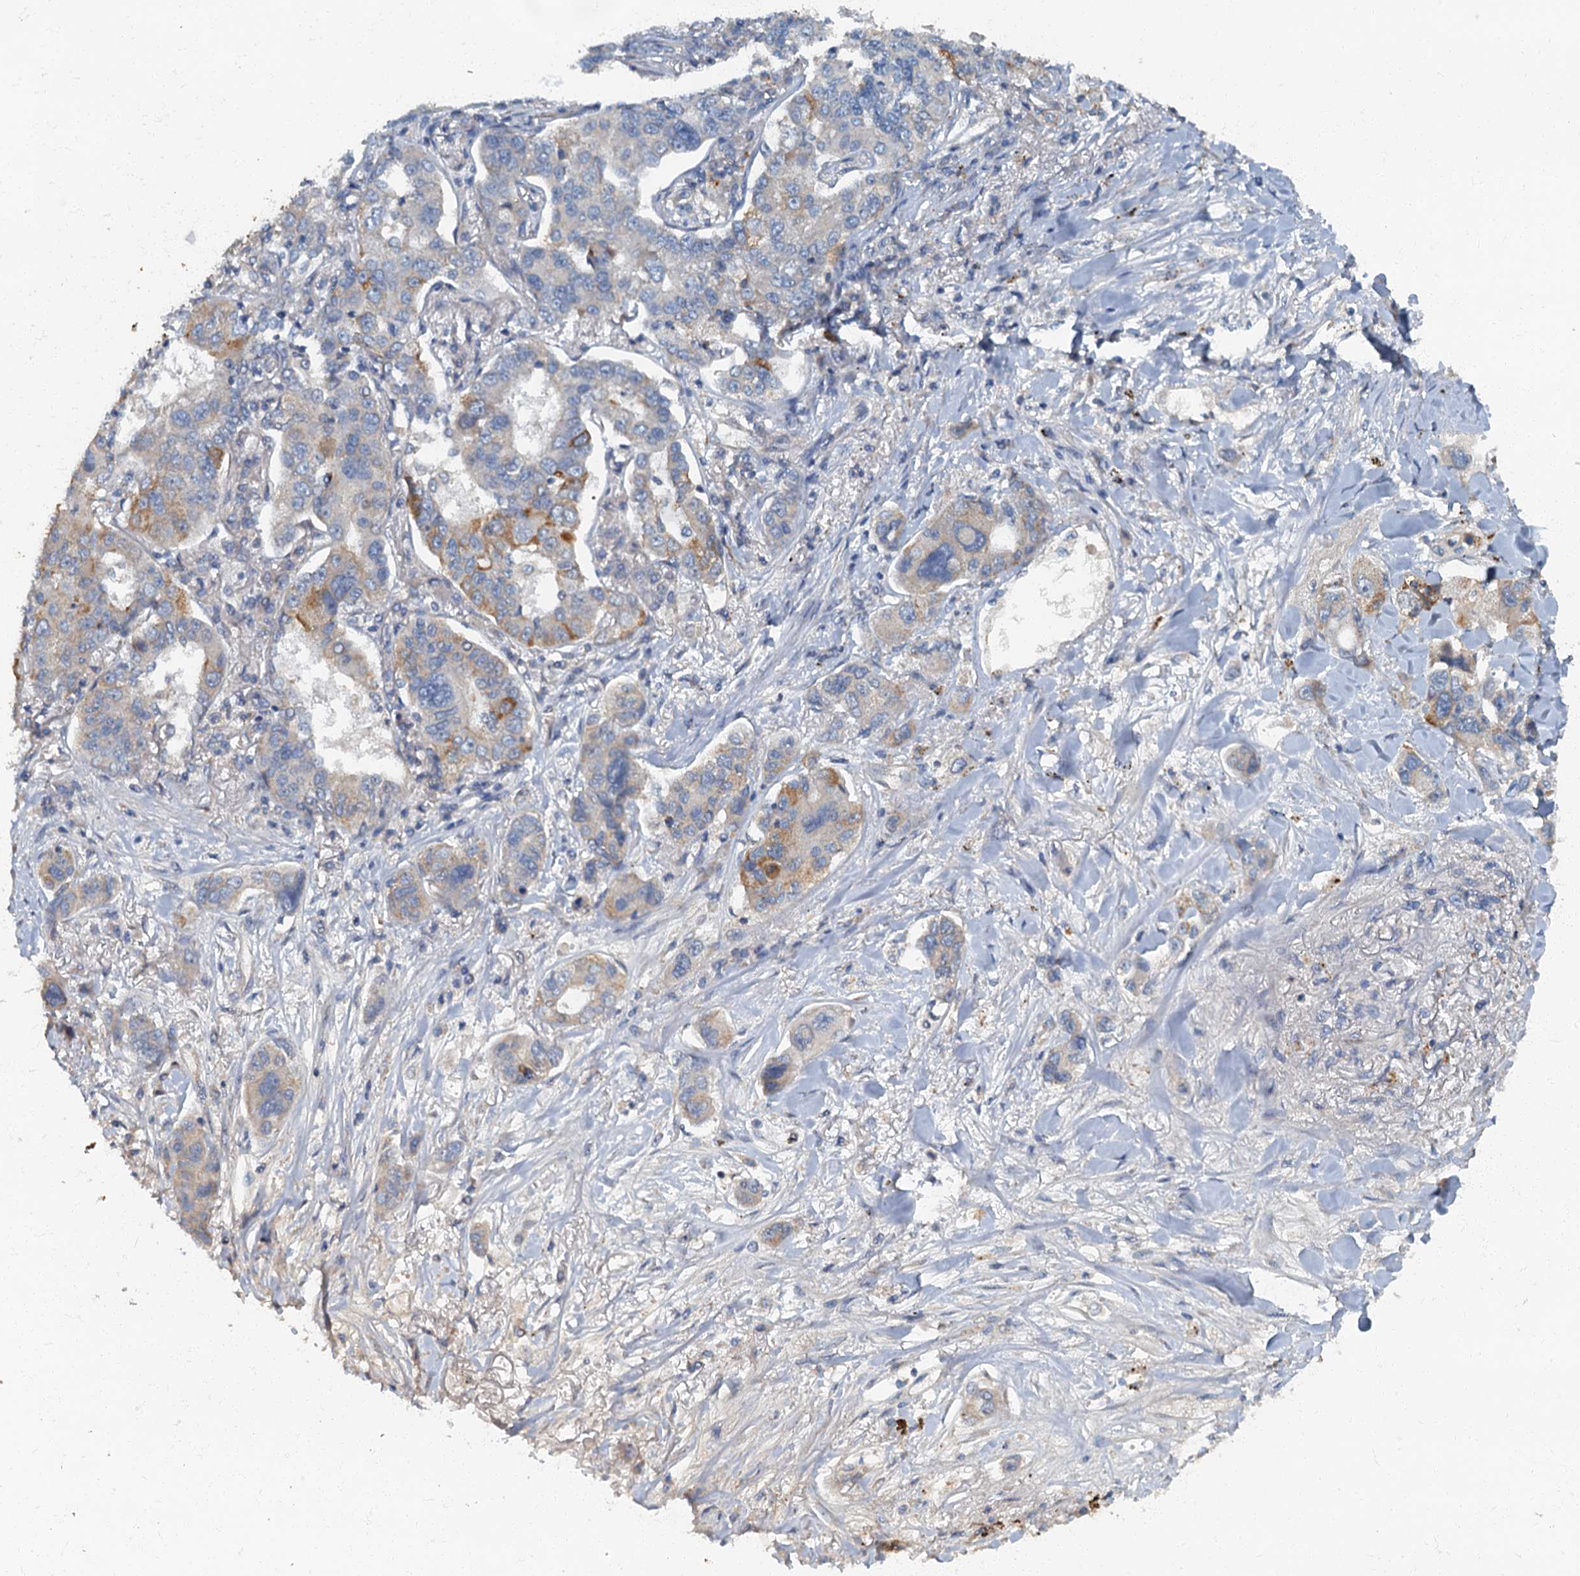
{"staining": {"intensity": "moderate", "quantity": "<25%", "location": "cytoplasmic/membranous"}, "tissue": "lung cancer", "cell_type": "Tumor cells", "image_type": "cancer", "snomed": [{"axis": "morphology", "description": "Adenocarcinoma, NOS"}, {"axis": "topography", "description": "Lung"}], "caption": "Immunohistochemical staining of human lung cancer demonstrates low levels of moderate cytoplasmic/membranous protein staining in approximately <25% of tumor cells. The staining is performed using DAB brown chromogen to label protein expression. The nuclei are counter-stained blue using hematoxylin.", "gene": "ARL11", "patient": {"sex": "male", "age": 49}}